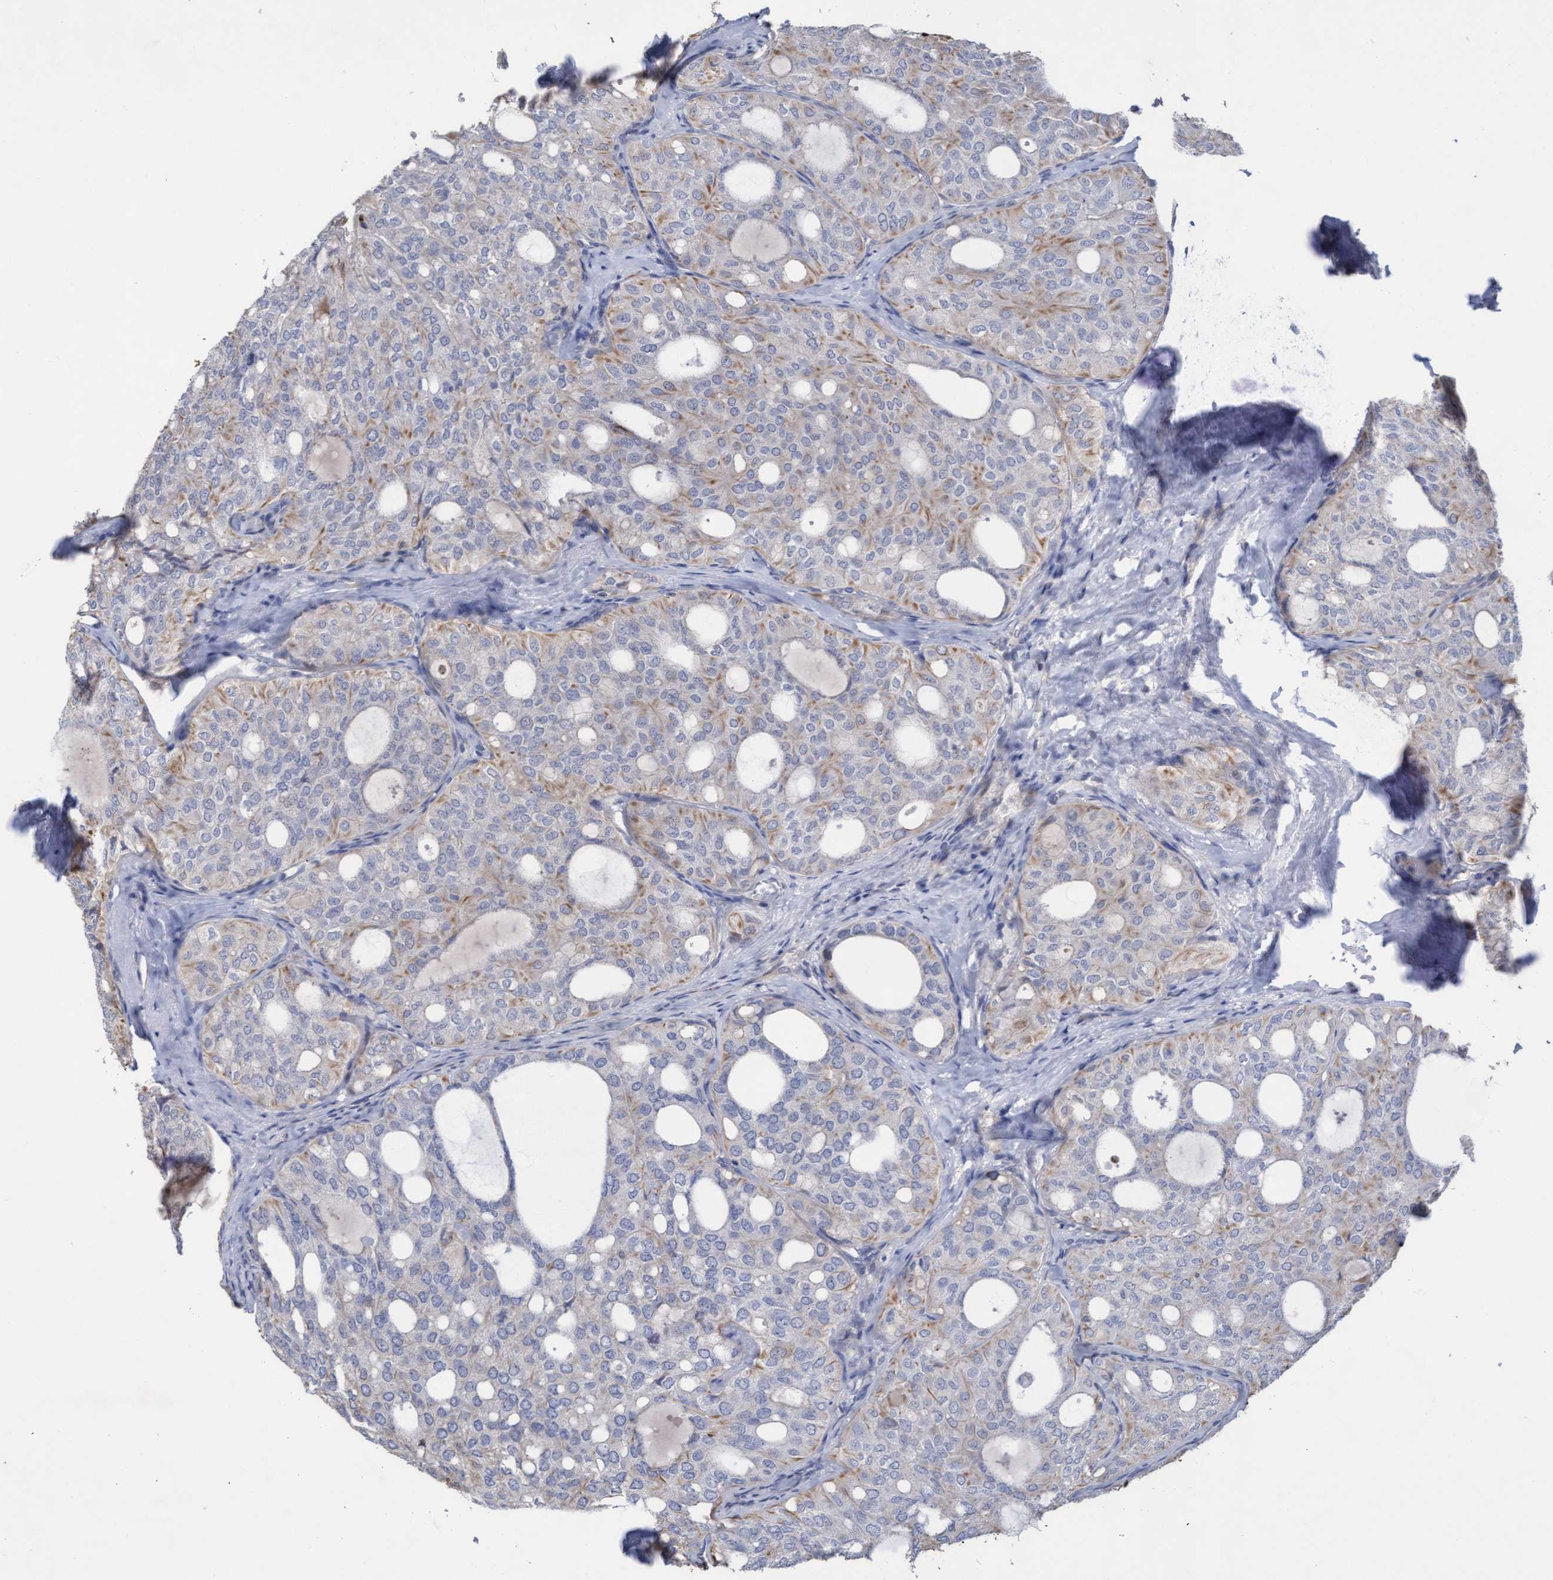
{"staining": {"intensity": "weak", "quantity": "<25%", "location": "cytoplasmic/membranous"}, "tissue": "thyroid cancer", "cell_type": "Tumor cells", "image_type": "cancer", "snomed": [{"axis": "morphology", "description": "Follicular adenoma carcinoma, NOS"}, {"axis": "topography", "description": "Thyroid gland"}], "caption": "A high-resolution image shows immunohistochemistry staining of follicular adenoma carcinoma (thyroid), which demonstrates no significant positivity in tumor cells.", "gene": "KRT24", "patient": {"sex": "male", "age": 75}}